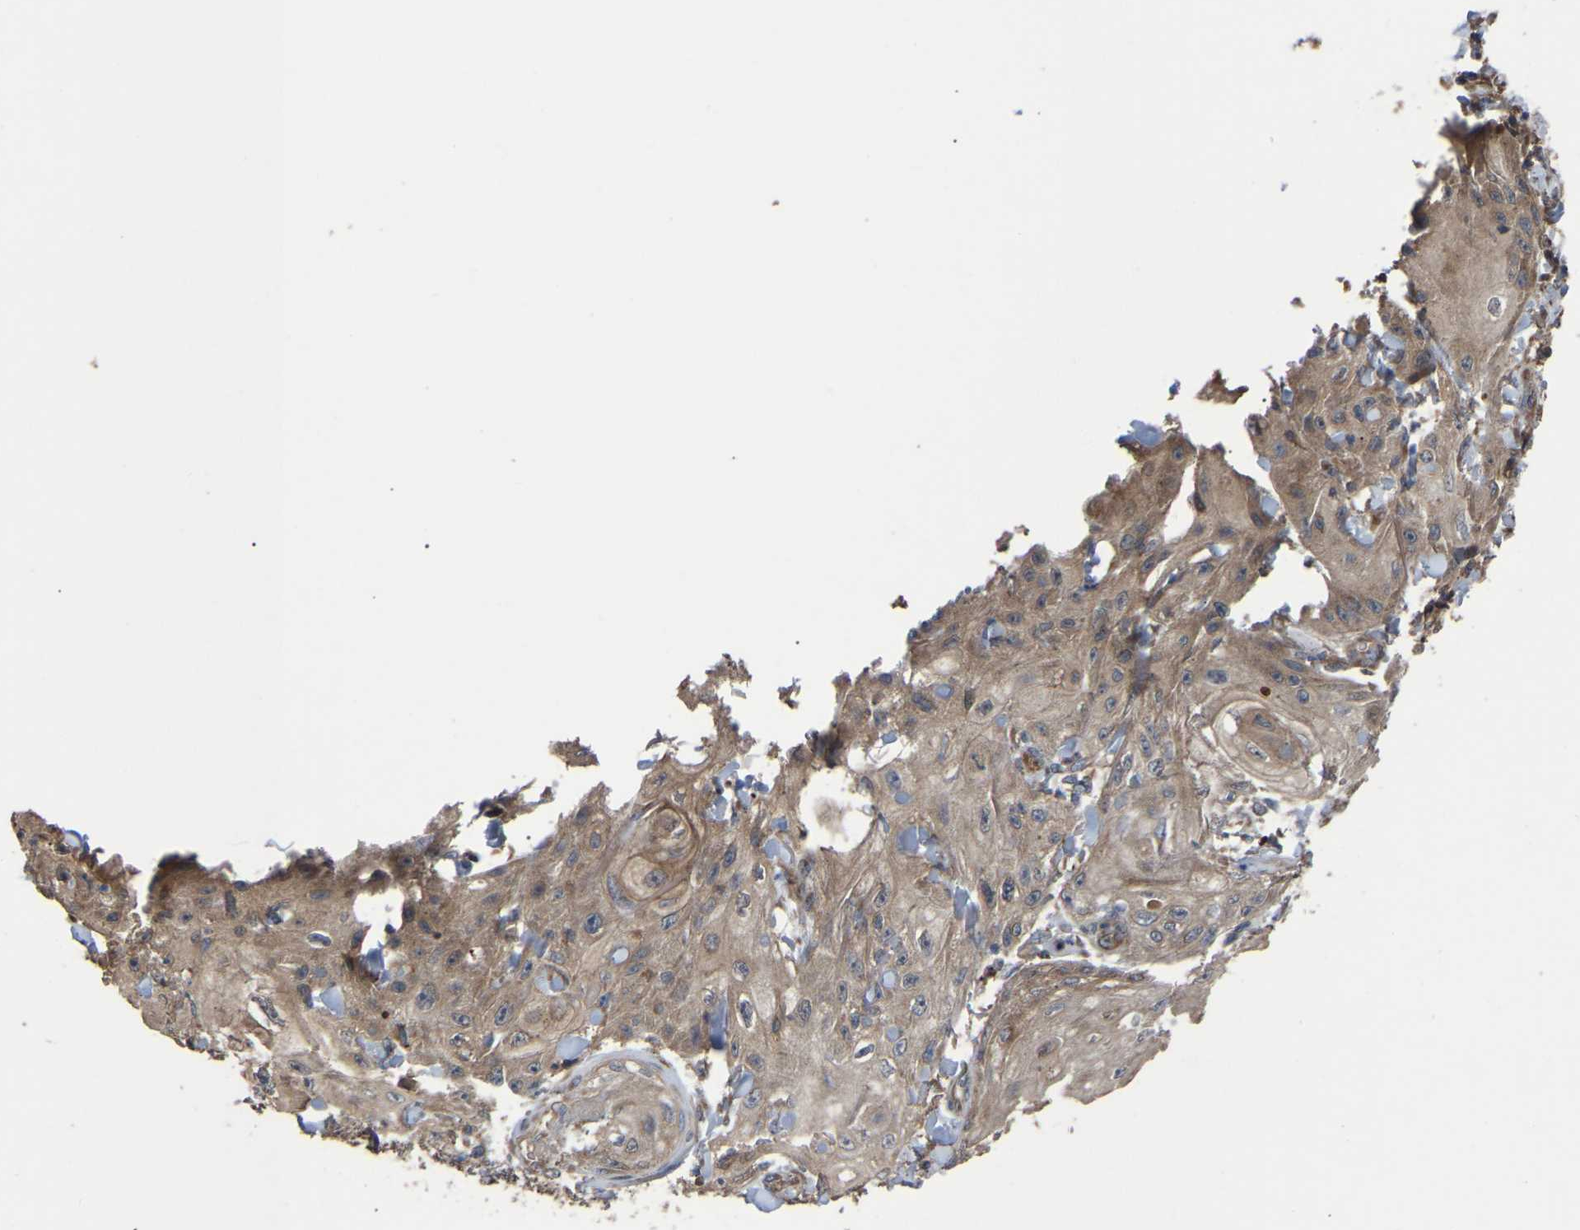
{"staining": {"intensity": "weak", "quantity": ">75%", "location": "cytoplasmic/membranous"}, "tissue": "skin cancer", "cell_type": "Tumor cells", "image_type": "cancer", "snomed": [{"axis": "morphology", "description": "Squamous cell carcinoma, NOS"}, {"axis": "topography", "description": "Skin"}], "caption": "Weak cytoplasmic/membranous positivity is identified in approximately >75% of tumor cells in skin squamous cell carcinoma.", "gene": "GCC1", "patient": {"sex": "male", "age": 74}}